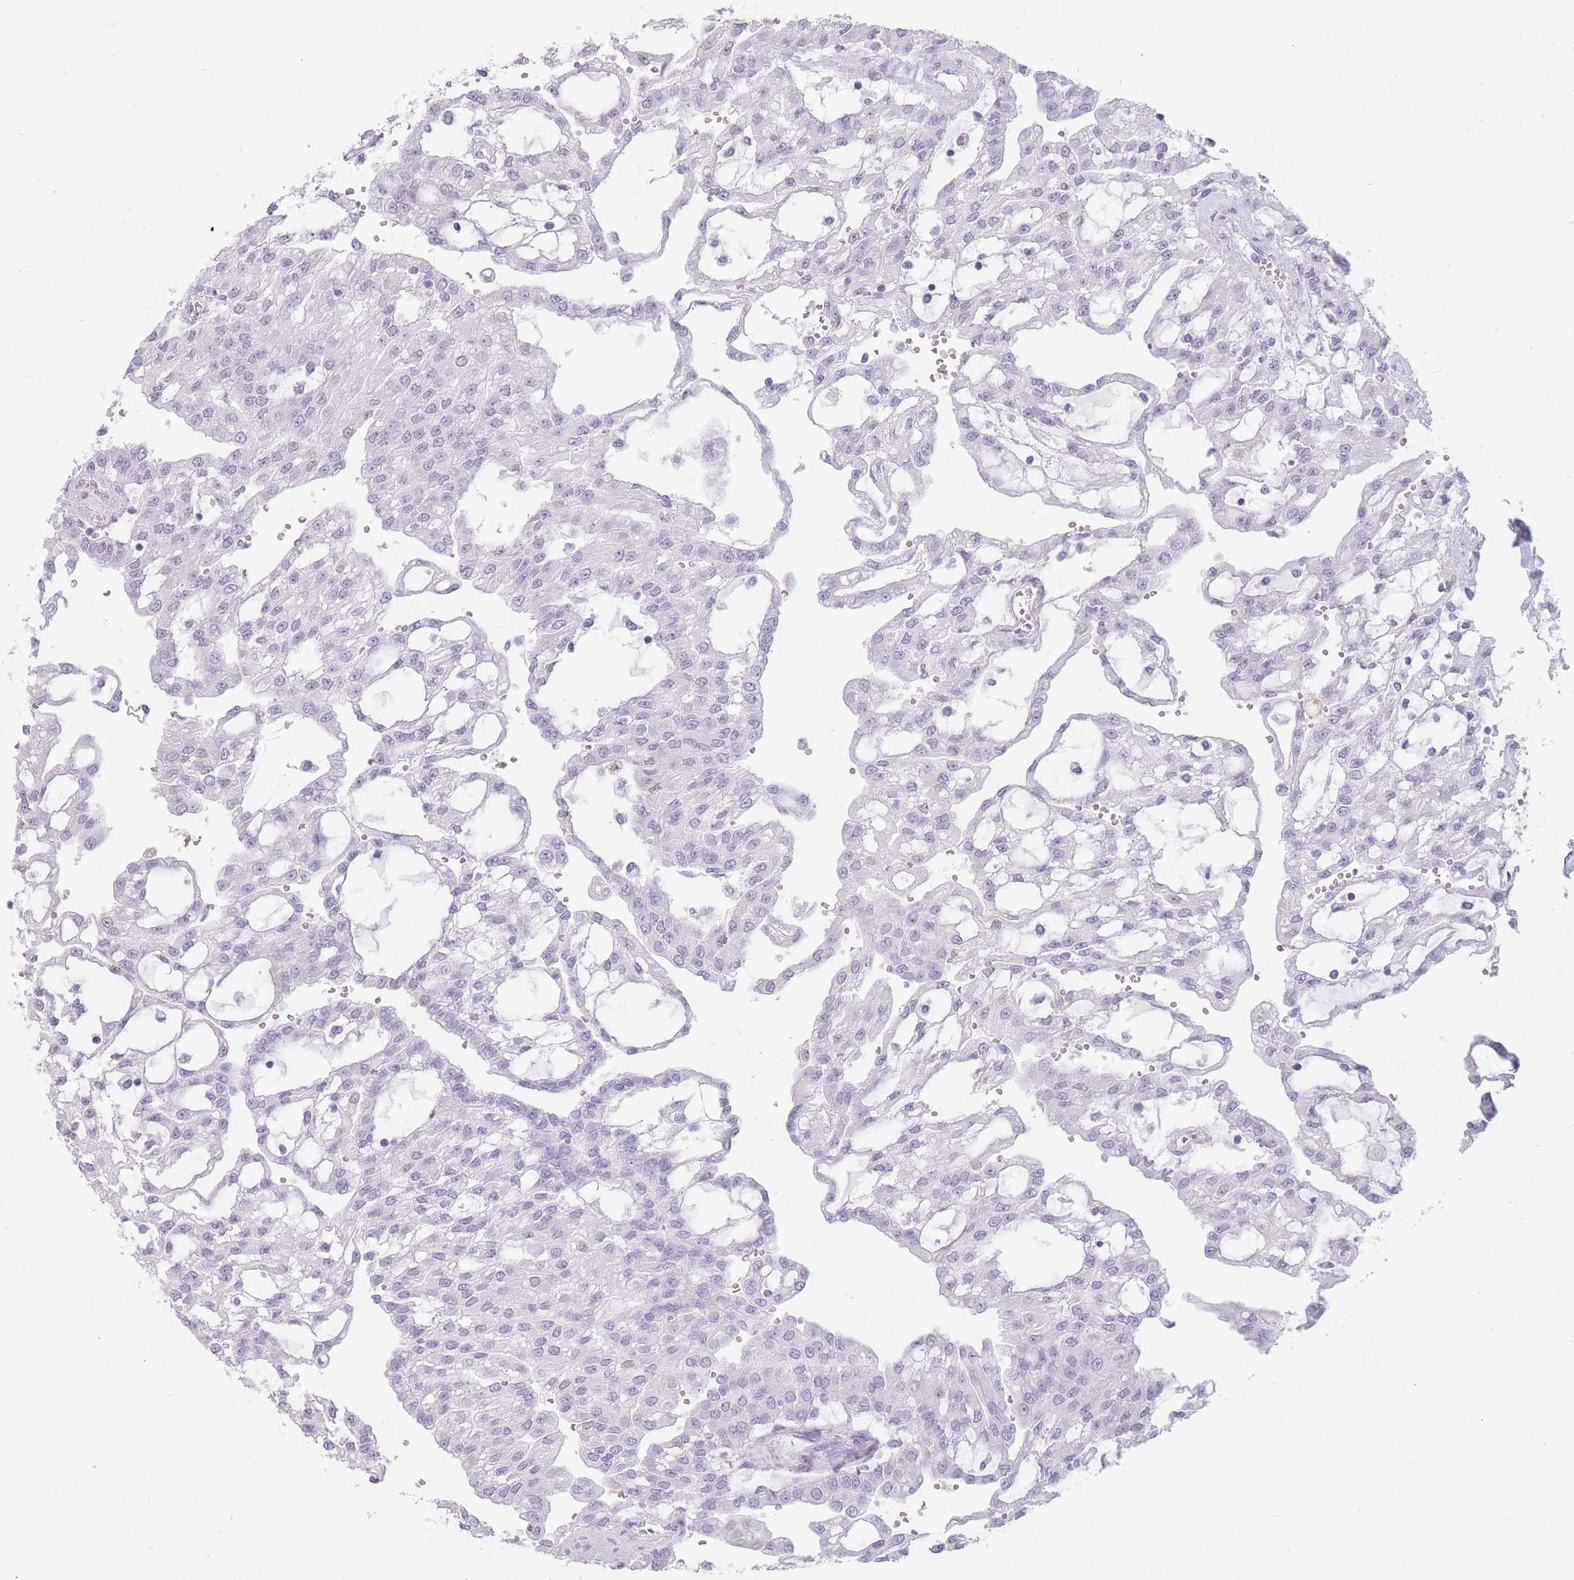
{"staining": {"intensity": "negative", "quantity": "none", "location": "none"}, "tissue": "renal cancer", "cell_type": "Tumor cells", "image_type": "cancer", "snomed": [{"axis": "morphology", "description": "Adenocarcinoma, NOS"}, {"axis": "topography", "description": "Kidney"}], "caption": "A micrograph of renal cancer (adenocarcinoma) stained for a protein demonstrates no brown staining in tumor cells.", "gene": "IFNA6", "patient": {"sex": "male", "age": 63}}